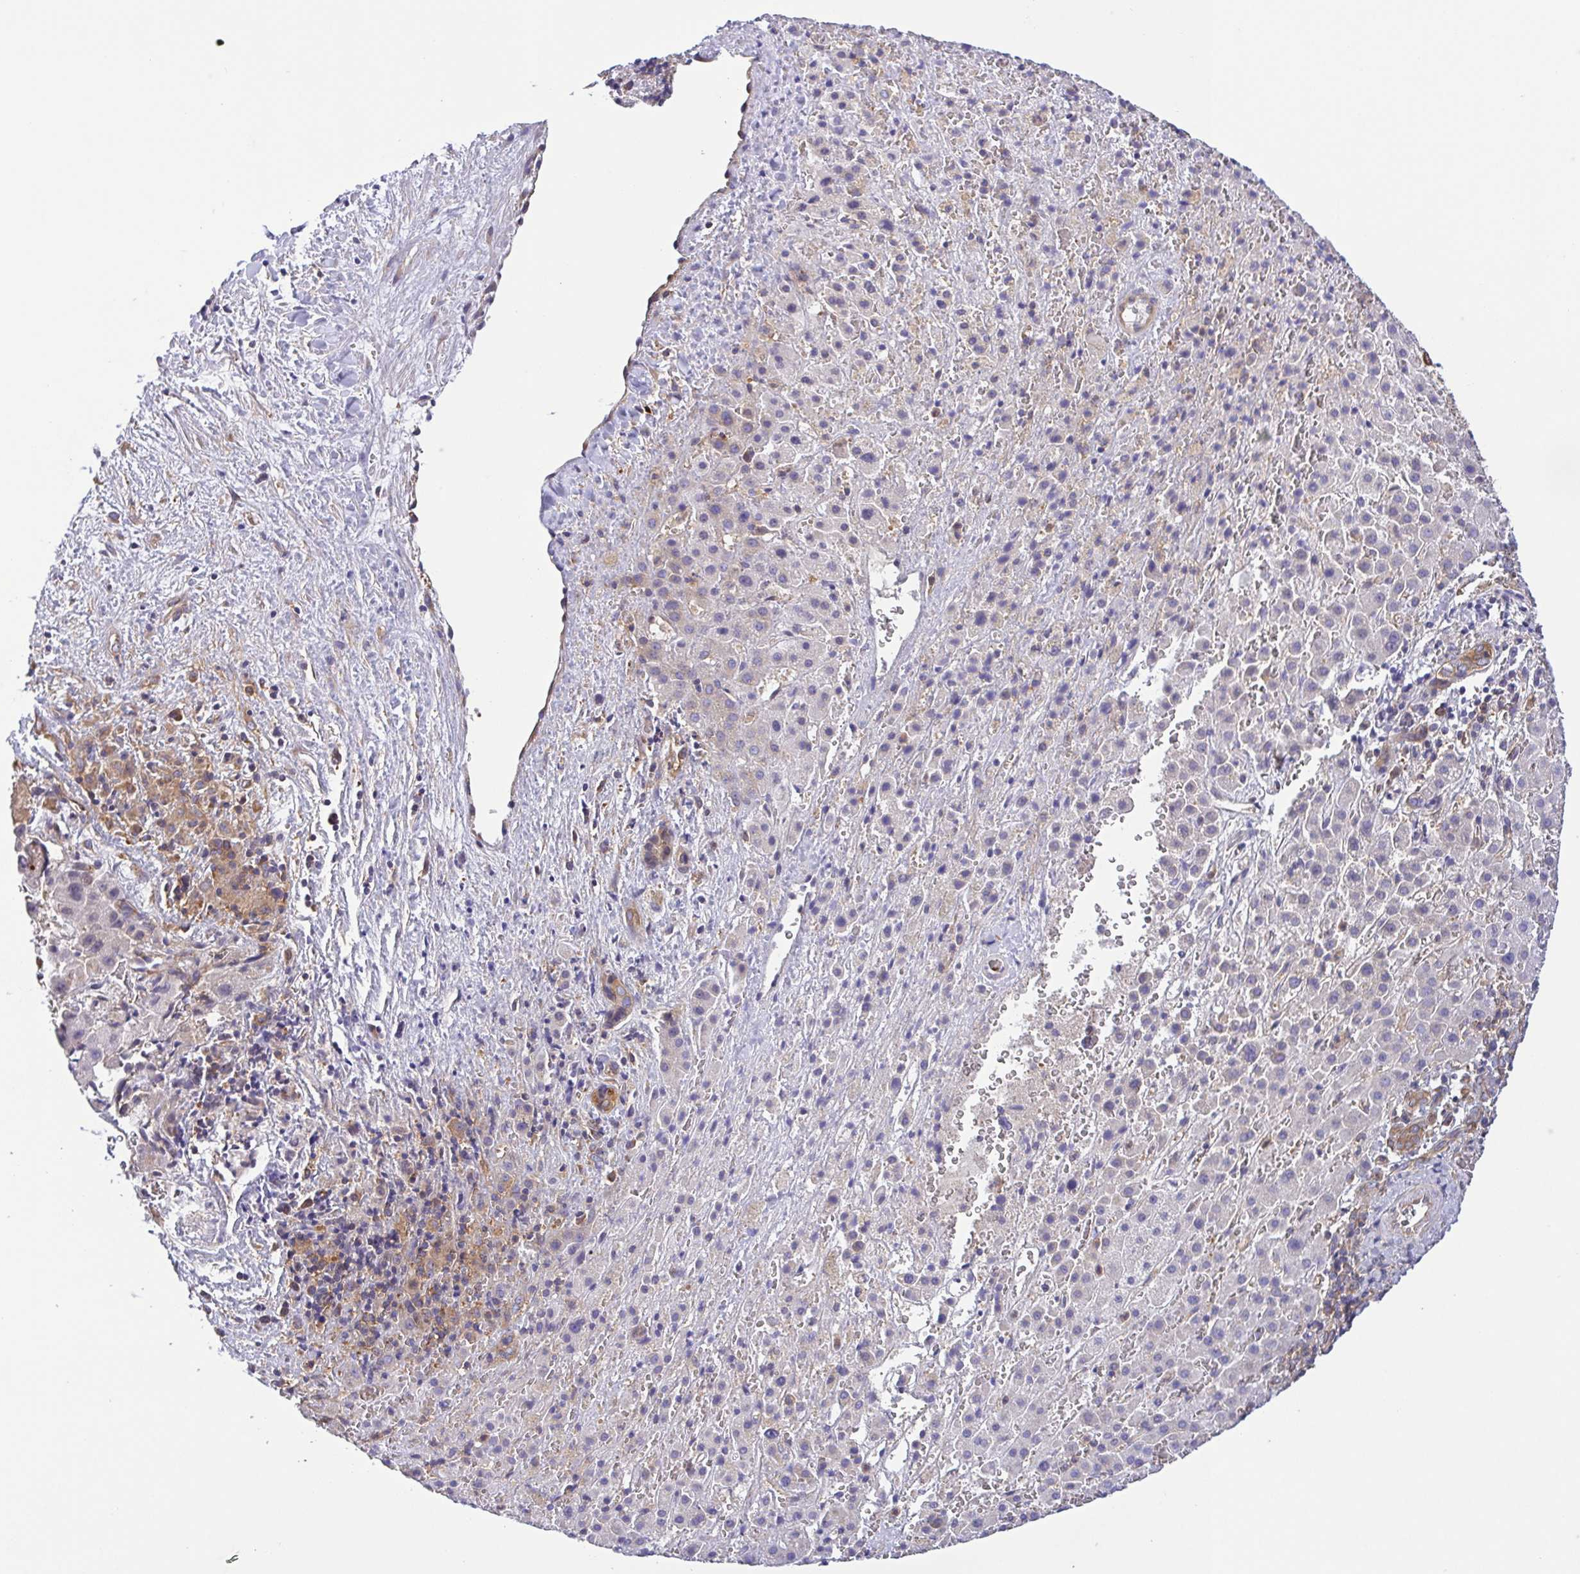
{"staining": {"intensity": "weak", "quantity": "25%-75%", "location": "cytoplasmic/membranous"}, "tissue": "liver cancer", "cell_type": "Tumor cells", "image_type": "cancer", "snomed": [{"axis": "morphology", "description": "Carcinoma, Hepatocellular, NOS"}, {"axis": "topography", "description": "Liver"}], "caption": "DAB immunohistochemical staining of human liver cancer (hepatocellular carcinoma) shows weak cytoplasmic/membranous protein expression in approximately 25%-75% of tumor cells.", "gene": "KIF5B", "patient": {"sex": "male", "age": 27}}